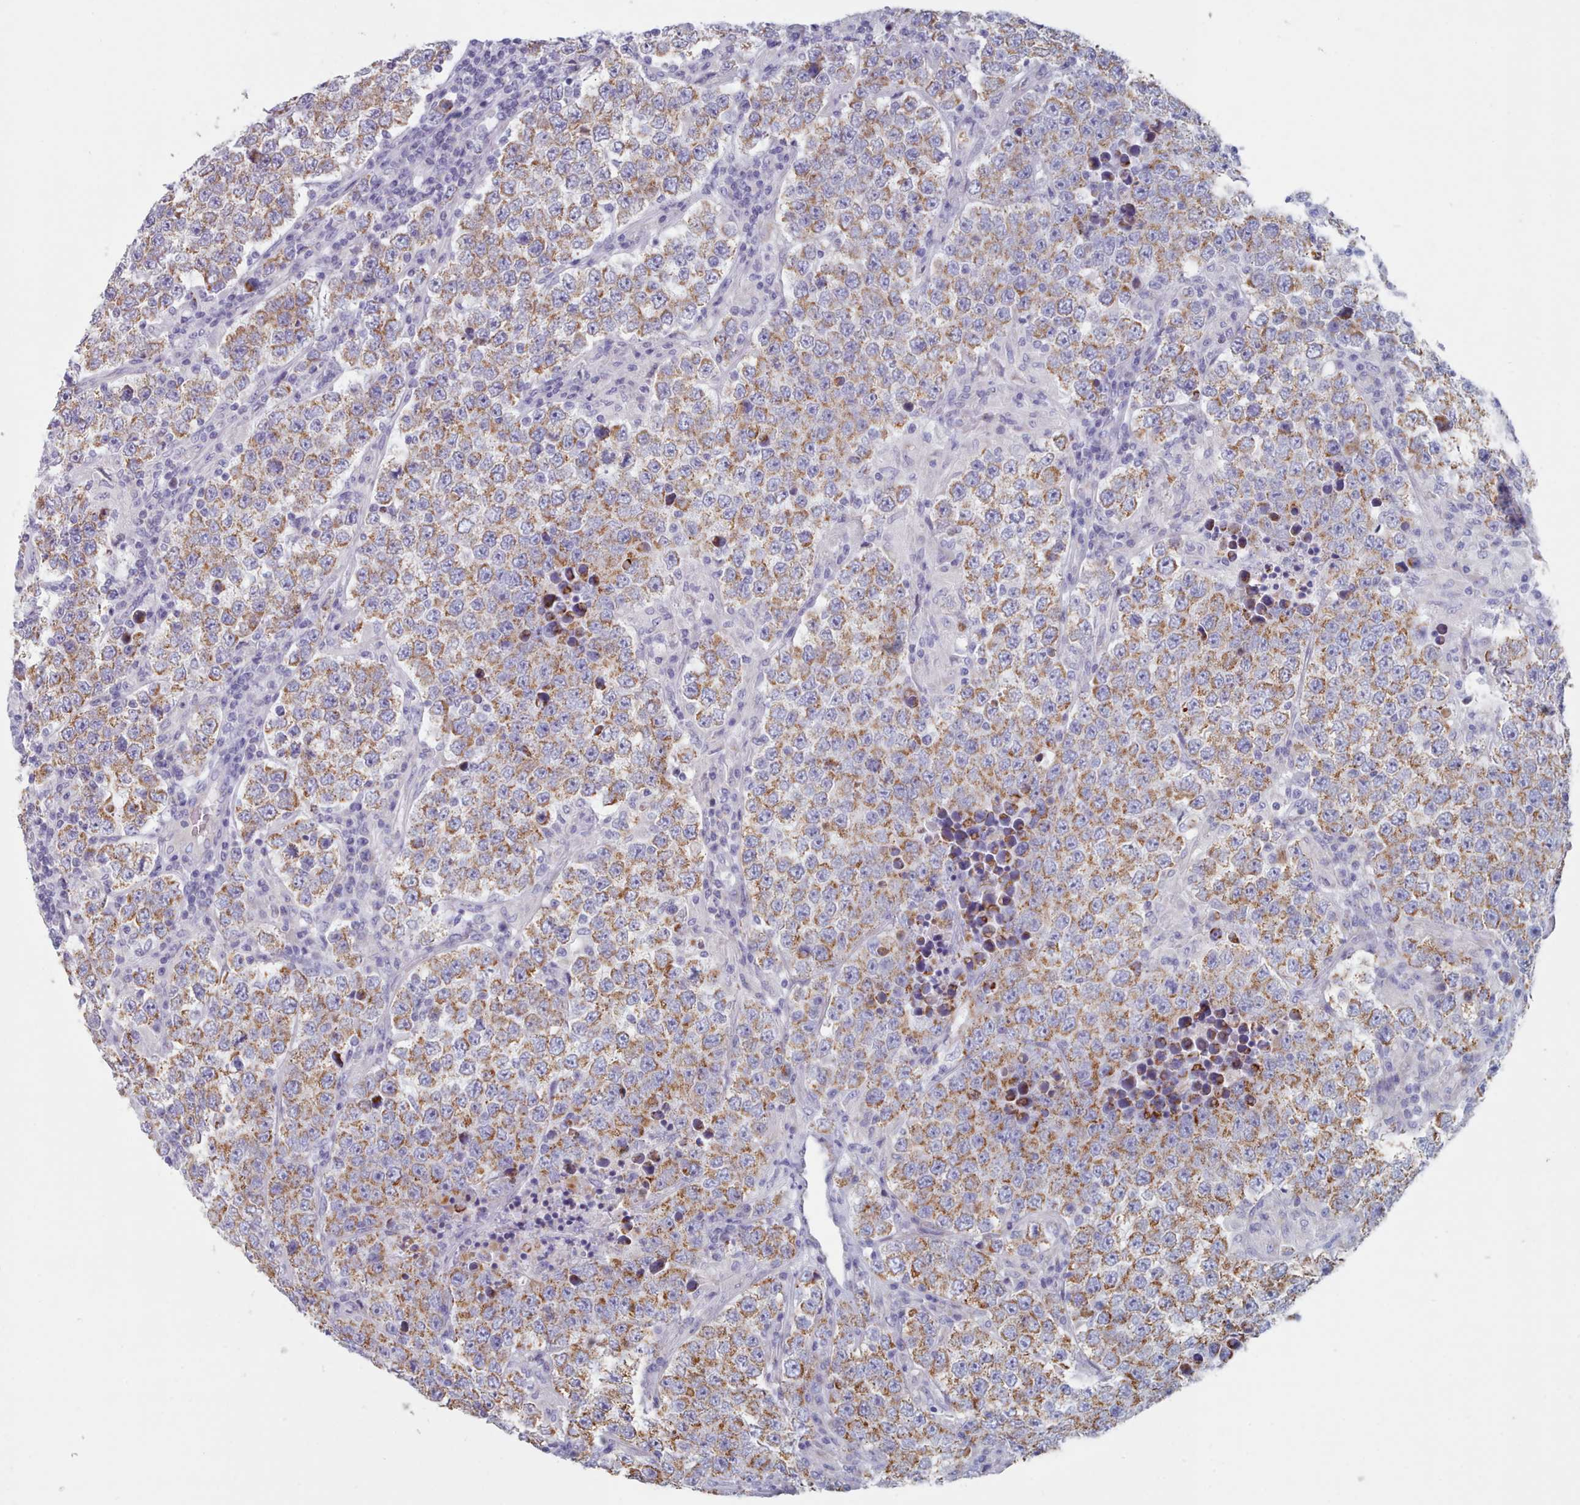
{"staining": {"intensity": "moderate", "quantity": ">75%", "location": "cytoplasmic/membranous"}, "tissue": "testis cancer", "cell_type": "Tumor cells", "image_type": "cancer", "snomed": [{"axis": "morphology", "description": "Normal tissue, NOS"}, {"axis": "morphology", "description": "Urothelial carcinoma, High grade"}, {"axis": "morphology", "description": "Seminoma, NOS"}, {"axis": "morphology", "description": "Carcinoma, Embryonal, NOS"}, {"axis": "topography", "description": "Urinary bladder"}, {"axis": "topography", "description": "Testis"}], "caption": "Immunohistochemical staining of testis cancer (seminoma) shows medium levels of moderate cytoplasmic/membranous staining in about >75% of tumor cells. (DAB = brown stain, brightfield microscopy at high magnification).", "gene": "HAO1", "patient": {"sex": "male", "age": 41}}